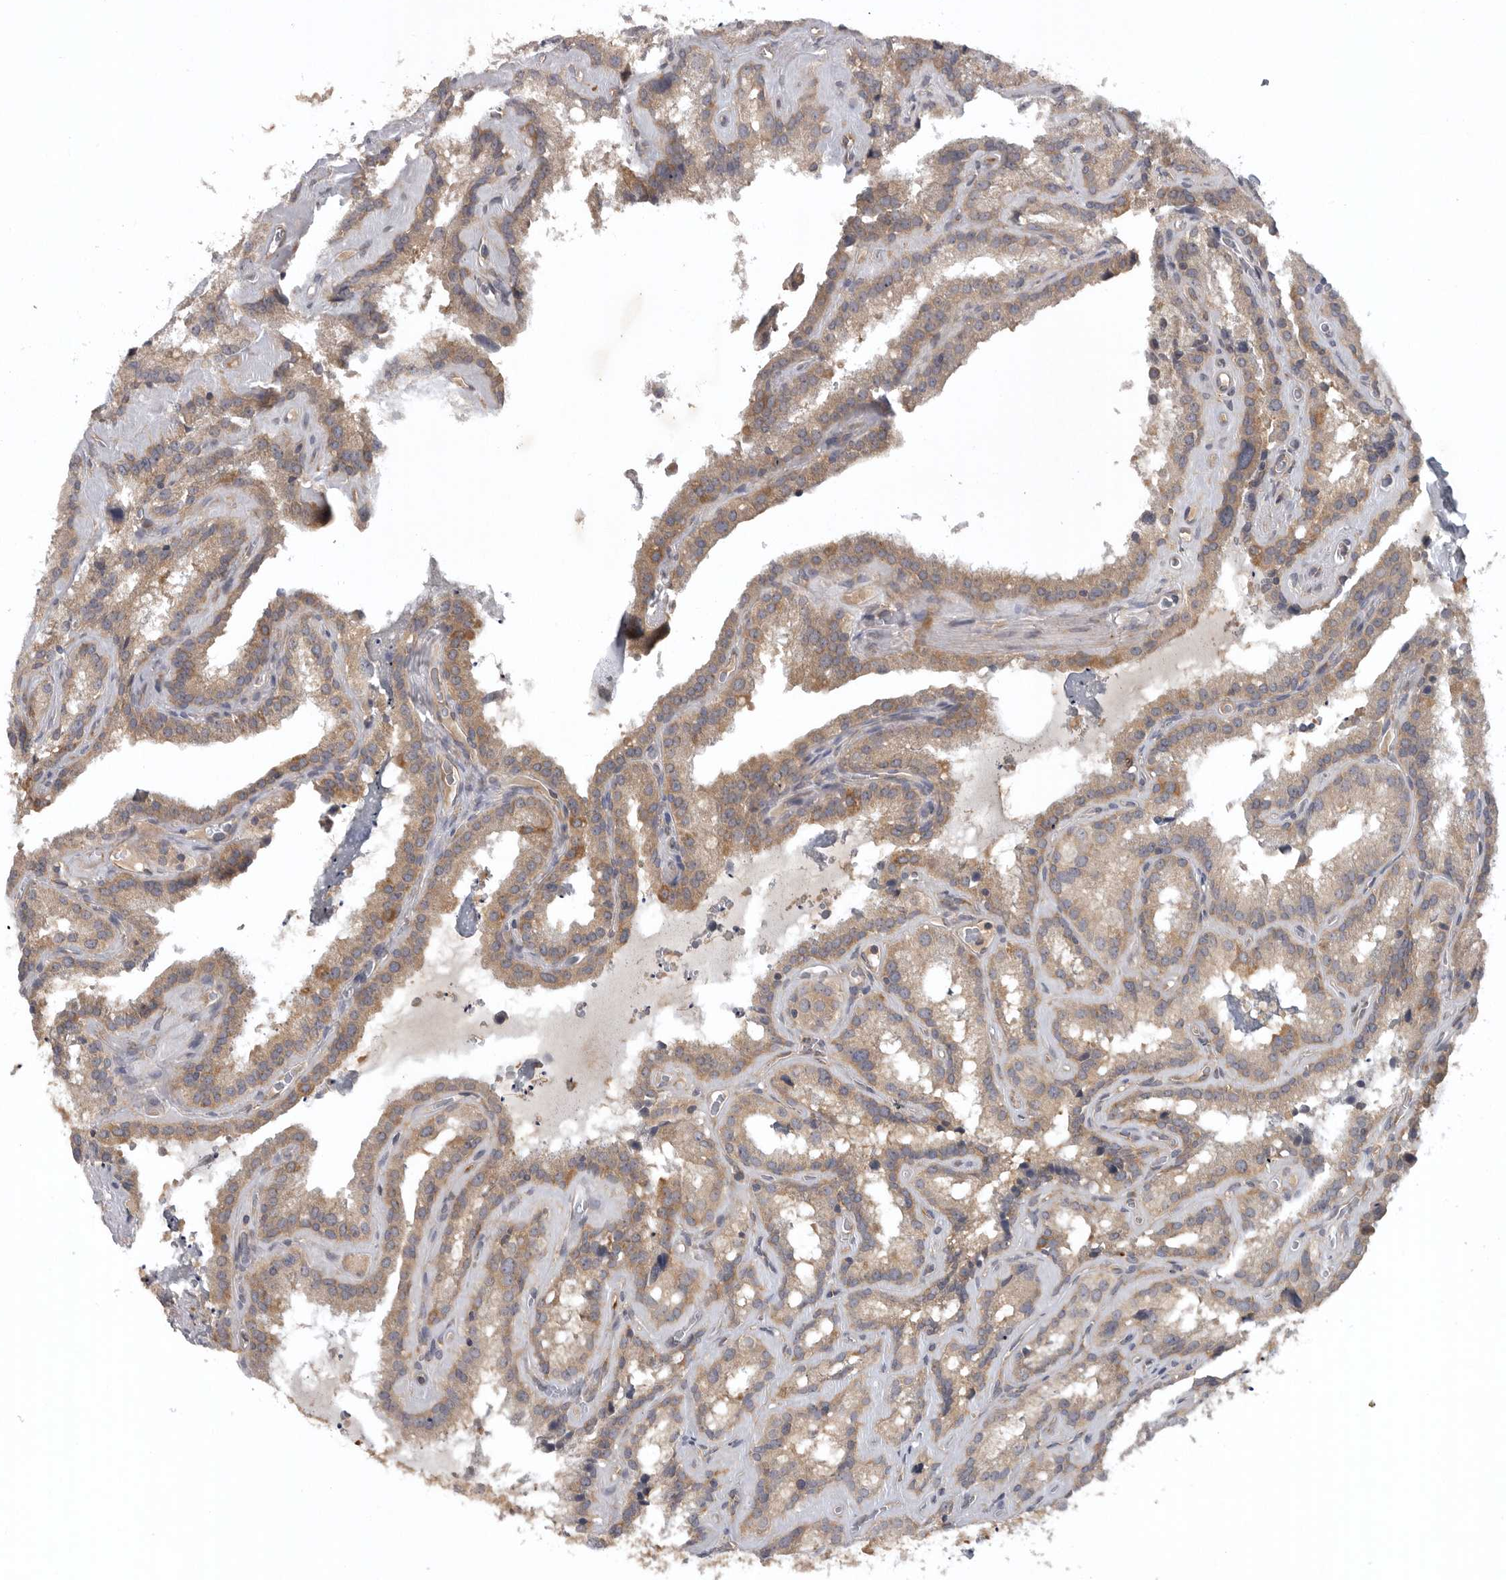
{"staining": {"intensity": "moderate", "quantity": ">75%", "location": "cytoplasmic/membranous"}, "tissue": "seminal vesicle", "cell_type": "Glandular cells", "image_type": "normal", "snomed": [{"axis": "morphology", "description": "Normal tissue, NOS"}, {"axis": "topography", "description": "Prostate"}, {"axis": "topography", "description": "Seminal veicle"}], "caption": "Protein analysis of unremarkable seminal vesicle exhibits moderate cytoplasmic/membranous positivity in about >75% of glandular cells. (Brightfield microscopy of DAB IHC at high magnification).", "gene": "C1orf109", "patient": {"sex": "male", "age": 59}}